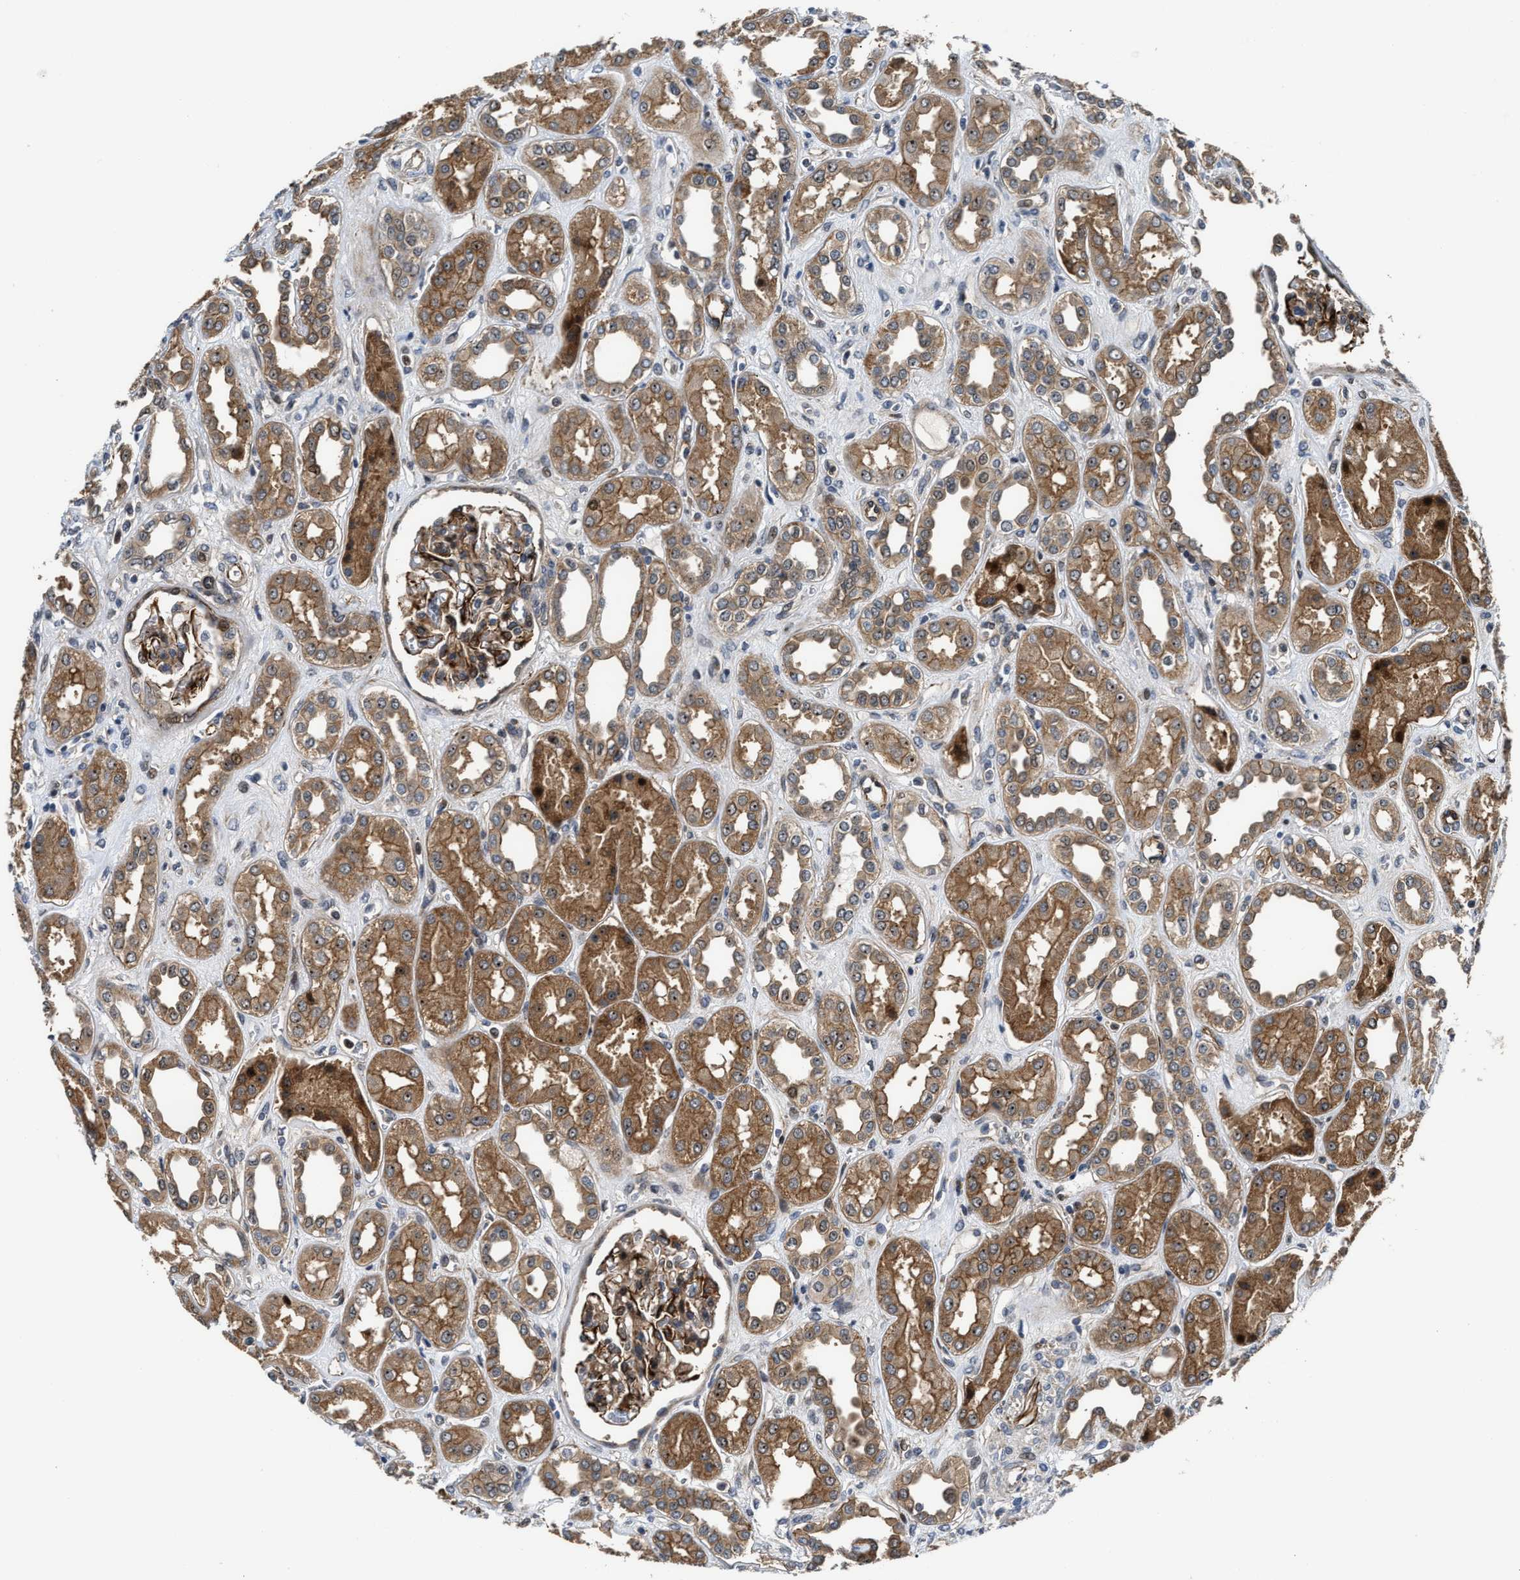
{"staining": {"intensity": "strong", "quantity": ">75%", "location": "cytoplasmic/membranous"}, "tissue": "kidney", "cell_type": "Cells in glomeruli", "image_type": "normal", "snomed": [{"axis": "morphology", "description": "Normal tissue, NOS"}, {"axis": "topography", "description": "Kidney"}], "caption": "Cells in glomeruli exhibit high levels of strong cytoplasmic/membranous expression in approximately >75% of cells in benign human kidney.", "gene": "ALDH3A2", "patient": {"sex": "male", "age": 59}}